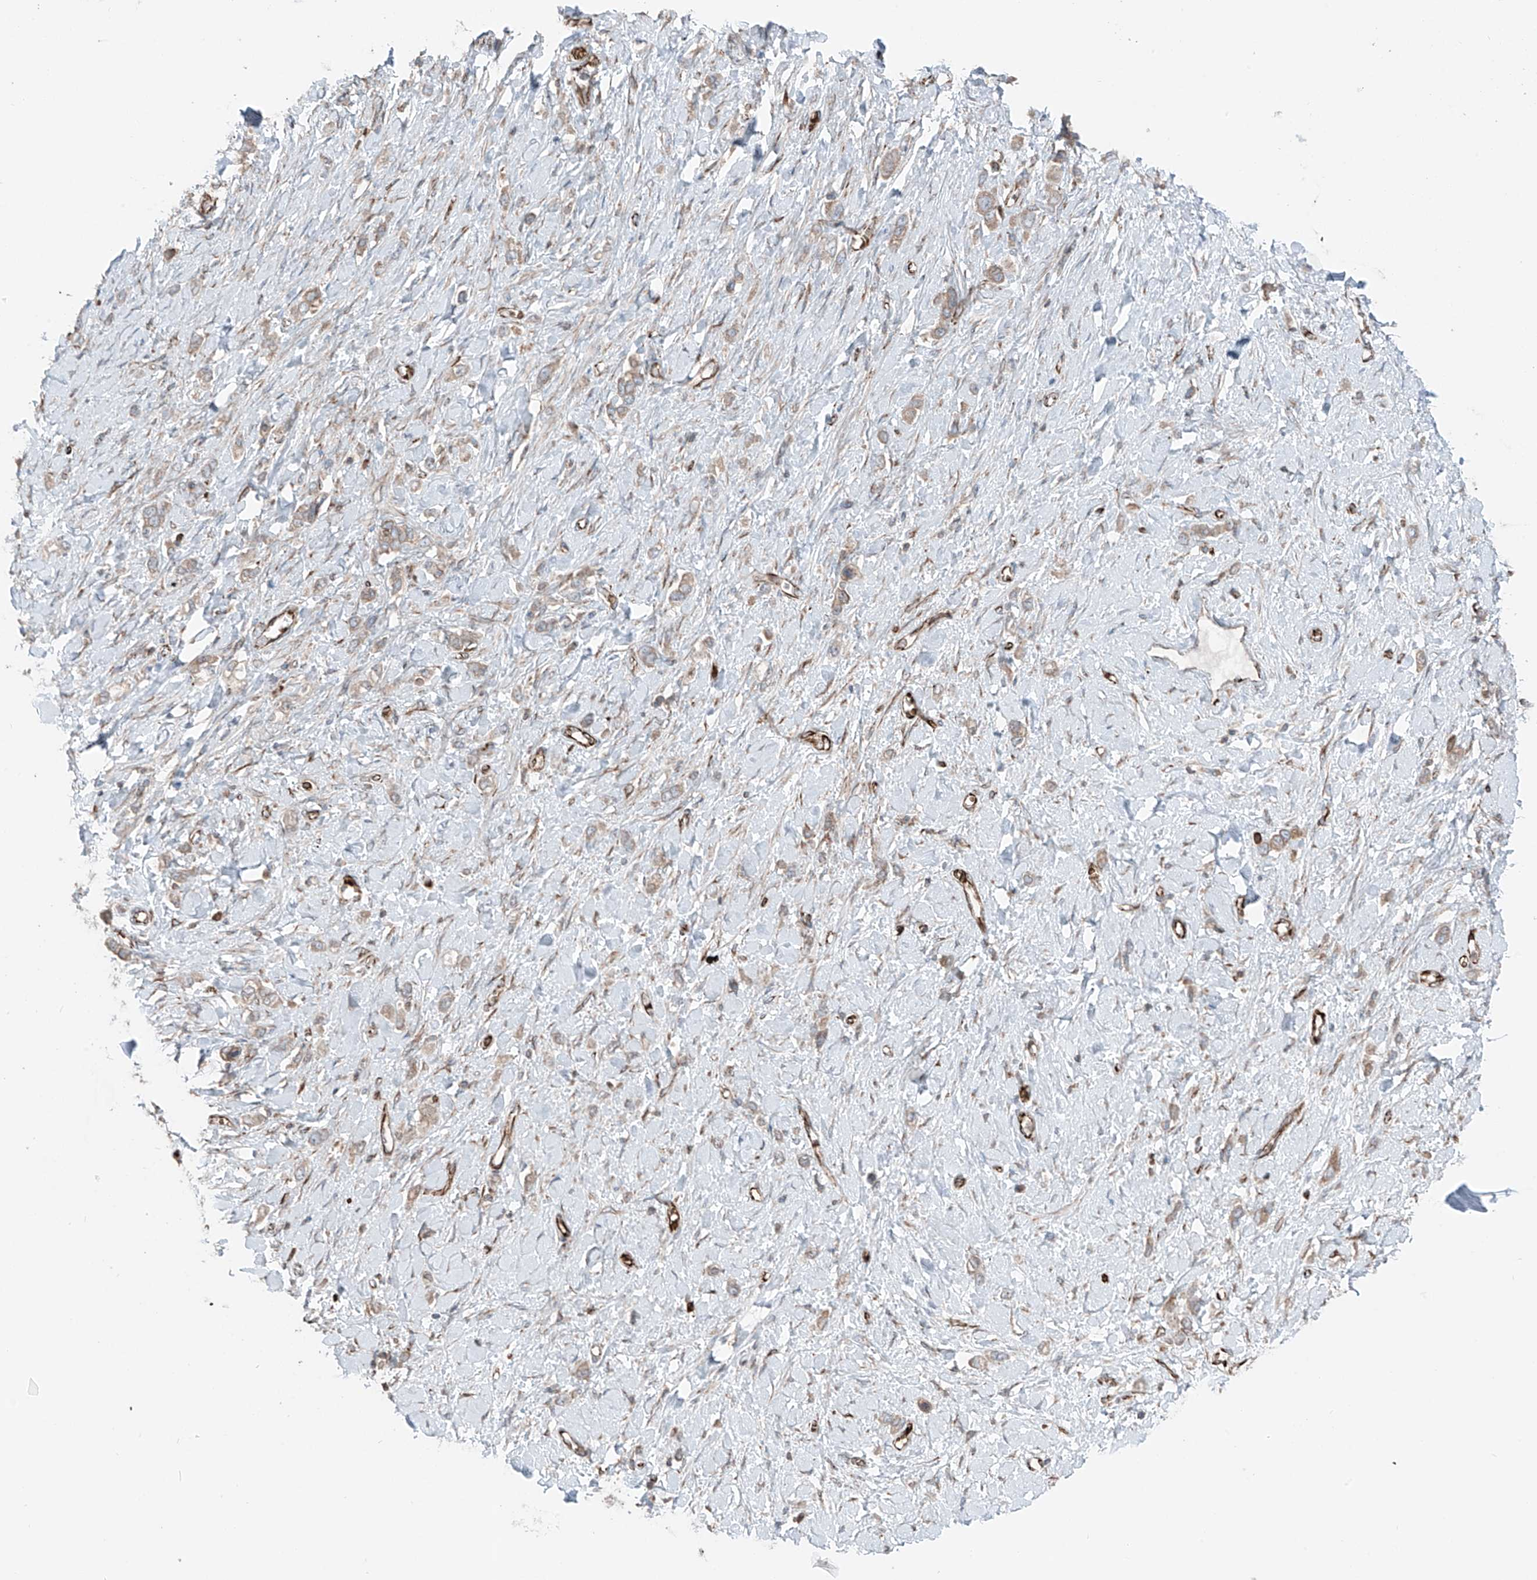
{"staining": {"intensity": "weak", "quantity": ">75%", "location": "cytoplasmic/membranous"}, "tissue": "stomach cancer", "cell_type": "Tumor cells", "image_type": "cancer", "snomed": [{"axis": "morphology", "description": "Normal tissue, NOS"}, {"axis": "morphology", "description": "Adenocarcinoma, NOS"}, {"axis": "topography", "description": "Stomach, upper"}, {"axis": "topography", "description": "Stomach"}], "caption": "A brown stain shows weak cytoplasmic/membranous positivity of a protein in human stomach cancer tumor cells.", "gene": "ERLEC1", "patient": {"sex": "female", "age": 65}}